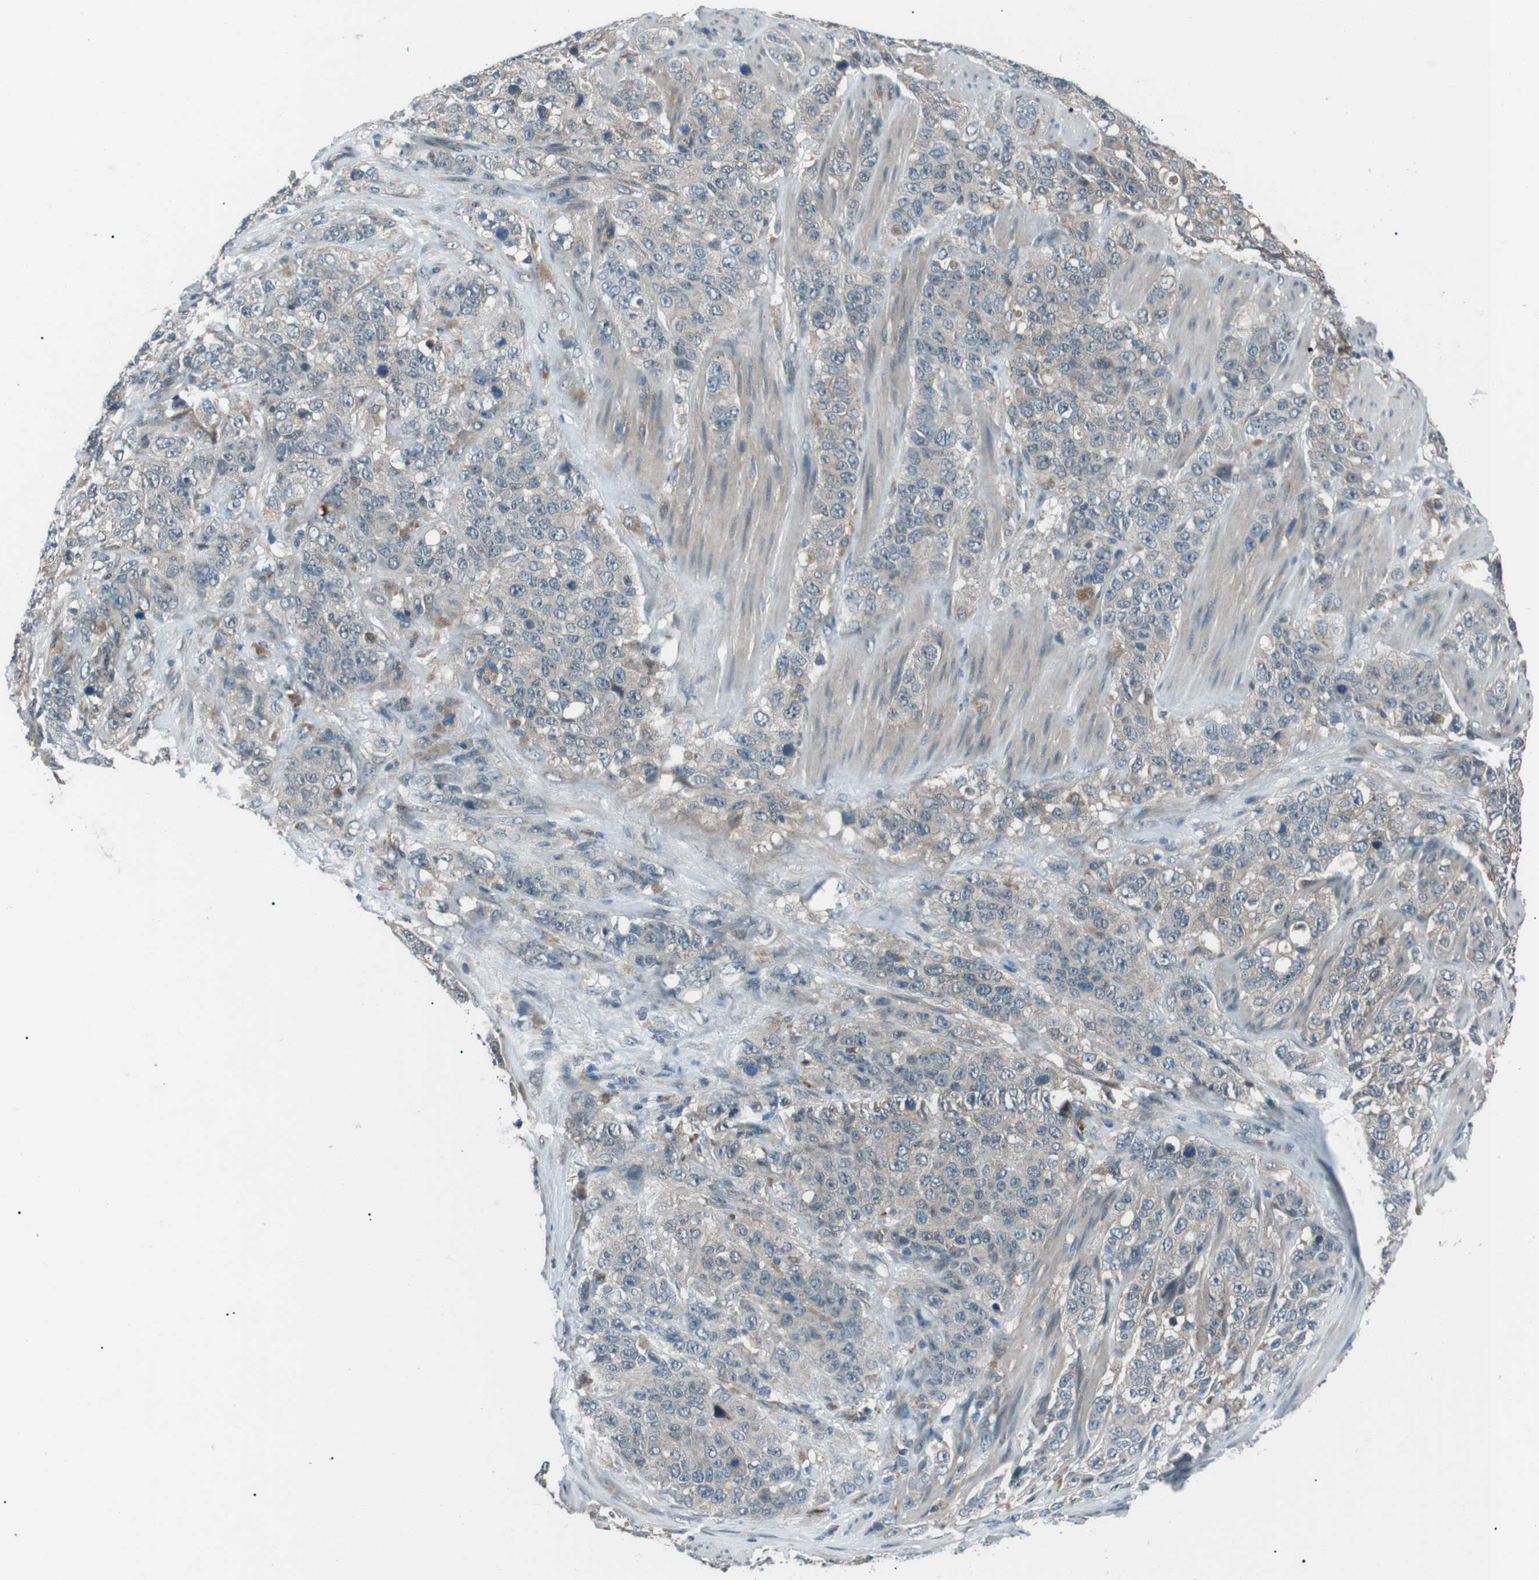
{"staining": {"intensity": "weak", "quantity": "<25%", "location": "cytoplasmic/membranous"}, "tissue": "stomach cancer", "cell_type": "Tumor cells", "image_type": "cancer", "snomed": [{"axis": "morphology", "description": "Adenocarcinoma, NOS"}, {"axis": "topography", "description": "Stomach"}], "caption": "Immunohistochemical staining of stomach cancer exhibits no significant staining in tumor cells.", "gene": "LRIG2", "patient": {"sex": "male", "age": 48}}